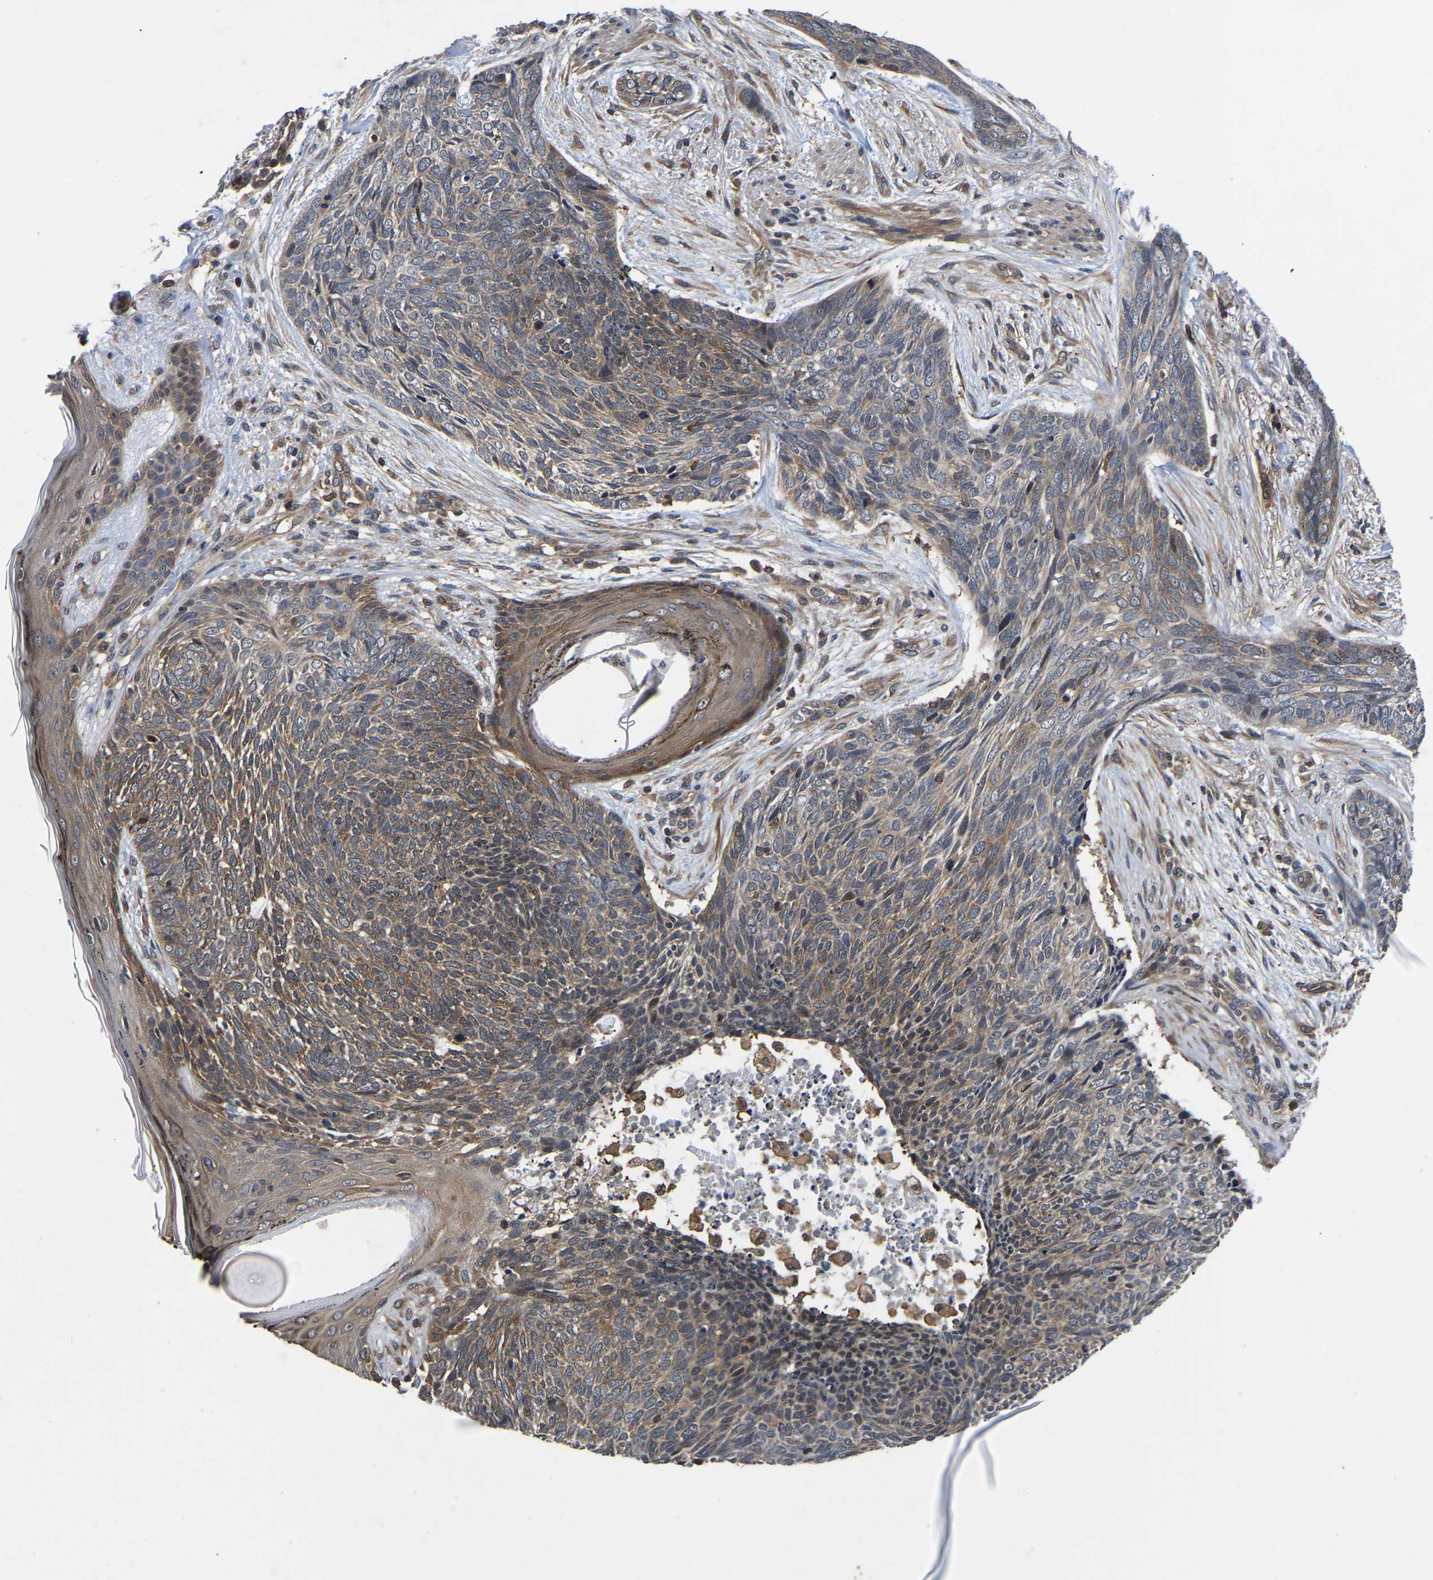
{"staining": {"intensity": "moderate", "quantity": ">75%", "location": "cytoplasmic/membranous"}, "tissue": "skin cancer", "cell_type": "Tumor cells", "image_type": "cancer", "snomed": [{"axis": "morphology", "description": "Basal cell carcinoma"}, {"axis": "topography", "description": "Skin"}], "caption": "This is an image of IHC staining of basal cell carcinoma (skin), which shows moderate positivity in the cytoplasmic/membranous of tumor cells.", "gene": "FGD5", "patient": {"sex": "female", "age": 84}}